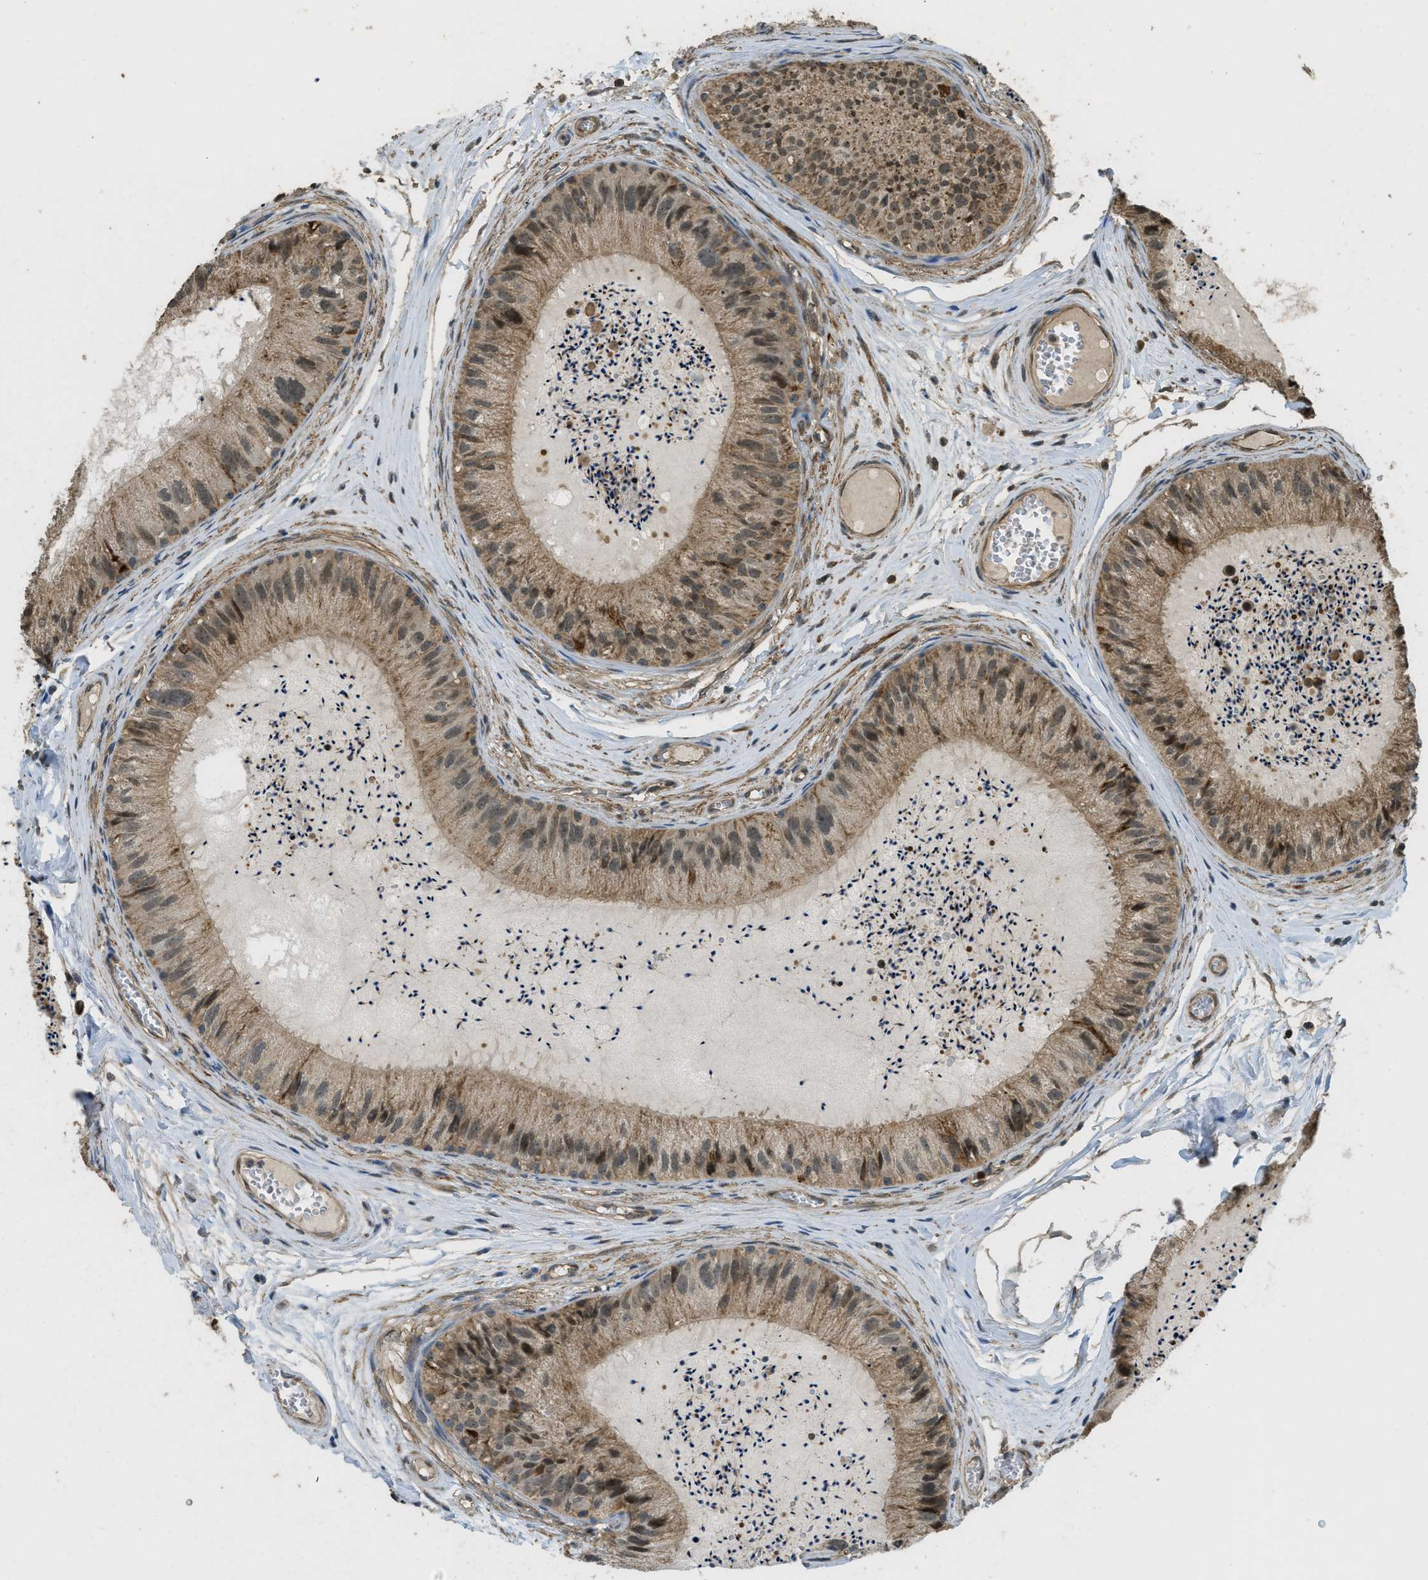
{"staining": {"intensity": "moderate", "quantity": ">75%", "location": "cytoplasmic/membranous,nuclear"}, "tissue": "epididymis", "cell_type": "Glandular cells", "image_type": "normal", "snomed": [{"axis": "morphology", "description": "Normal tissue, NOS"}, {"axis": "topography", "description": "Epididymis"}], "caption": "Brown immunohistochemical staining in normal human epididymis exhibits moderate cytoplasmic/membranous,nuclear expression in approximately >75% of glandular cells. Immunohistochemistry (ihc) stains the protein in brown and the nuclei are stained blue.", "gene": "CTPS1", "patient": {"sex": "male", "age": 31}}